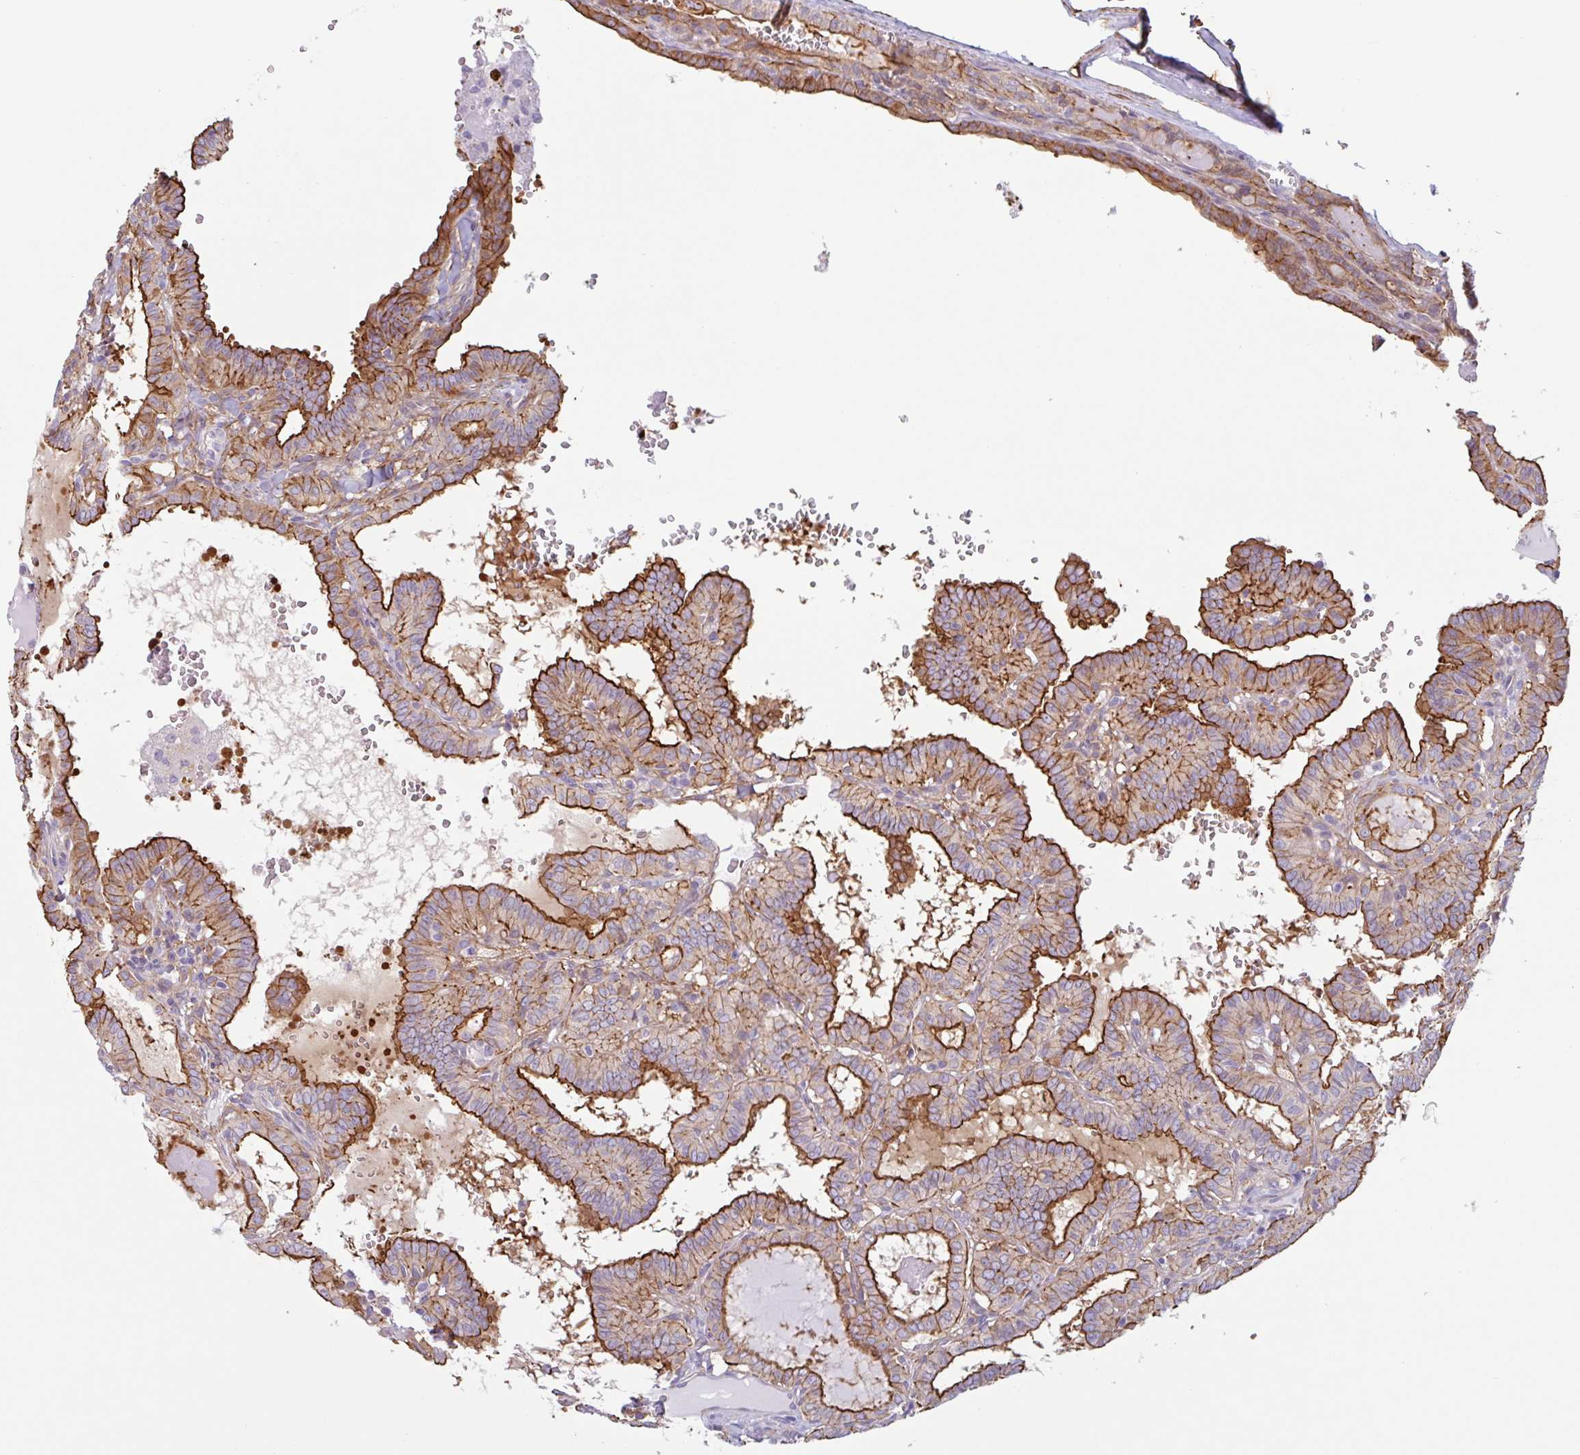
{"staining": {"intensity": "strong", "quantity": ">75%", "location": "cytoplasmic/membranous"}, "tissue": "thyroid cancer", "cell_type": "Tumor cells", "image_type": "cancer", "snomed": [{"axis": "morphology", "description": "Papillary adenocarcinoma, NOS"}, {"axis": "topography", "description": "Thyroid gland"}], "caption": "High-magnification brightfield microscopy of papillary adenocarcinoma (thyroid) stained with DAB (3,3'-diaminobenzidine) (brown) and counterstained with hematoxylin (blue). tumor cells exhibit strong cytoplasmic/membranous staining is seen in about>75% of cells.", "gene": "MYH10", "patient": {"sex": "female", "age": 21}}